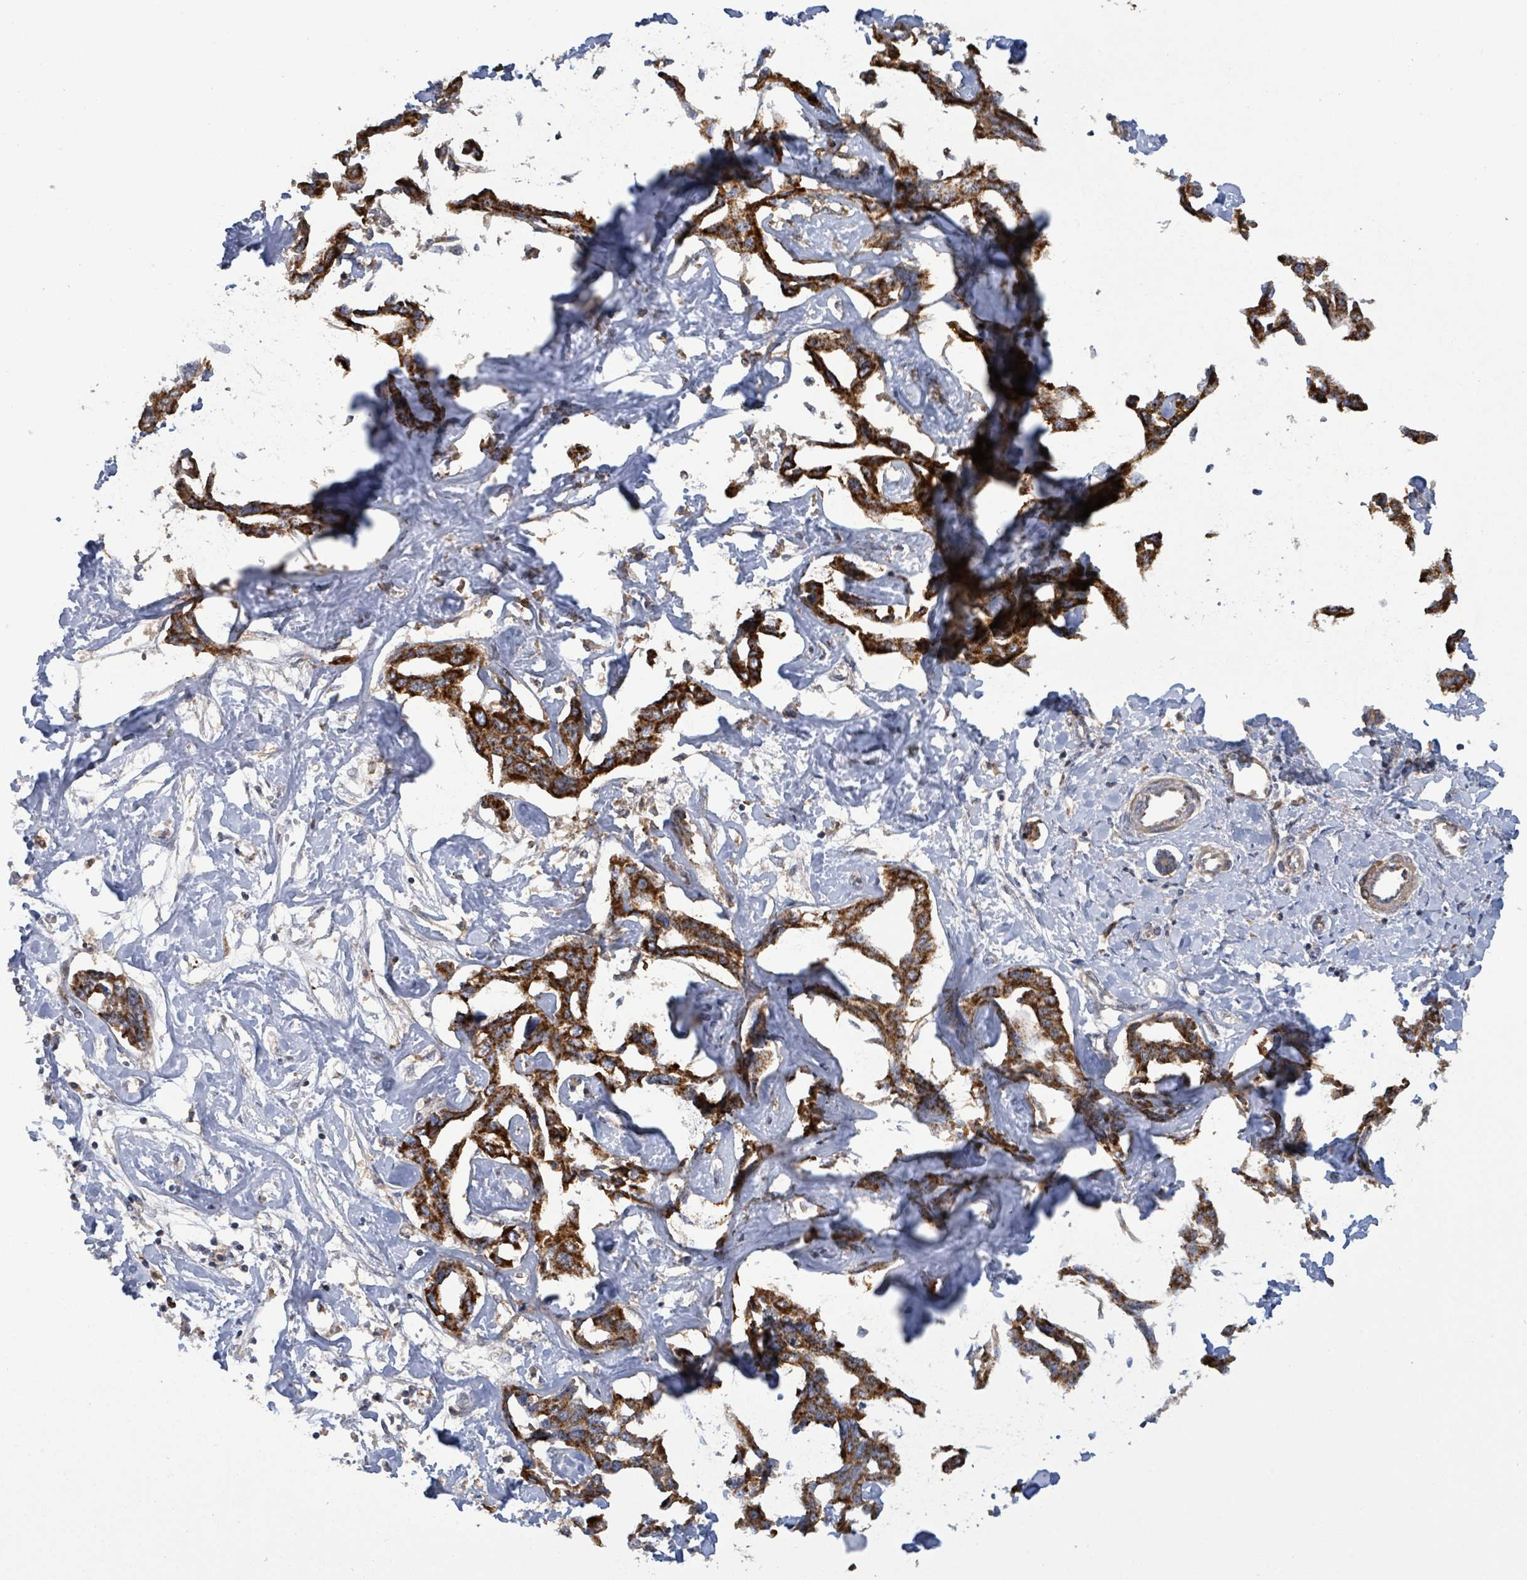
{"staining": {"intensity": "strong", "quantity": ">75%", "location": "cytoplasmic/membranous"}, "tissue": "liver cancer", "cell_type": "Tumor cells", "image_type": "cancer", "snomed": [{"axis": "morphology", "description": "Cholangiocarcinoma"}, {"axis": "topography", "description": "Liver"}], "caption": "Tumor cells reveal high levels of strong cytoplasmic/membranous expression in approximately >75% of cells in human liver cancer.", "gene": "PLAAT1", "patient": {"sex": "male", "age": 59}}